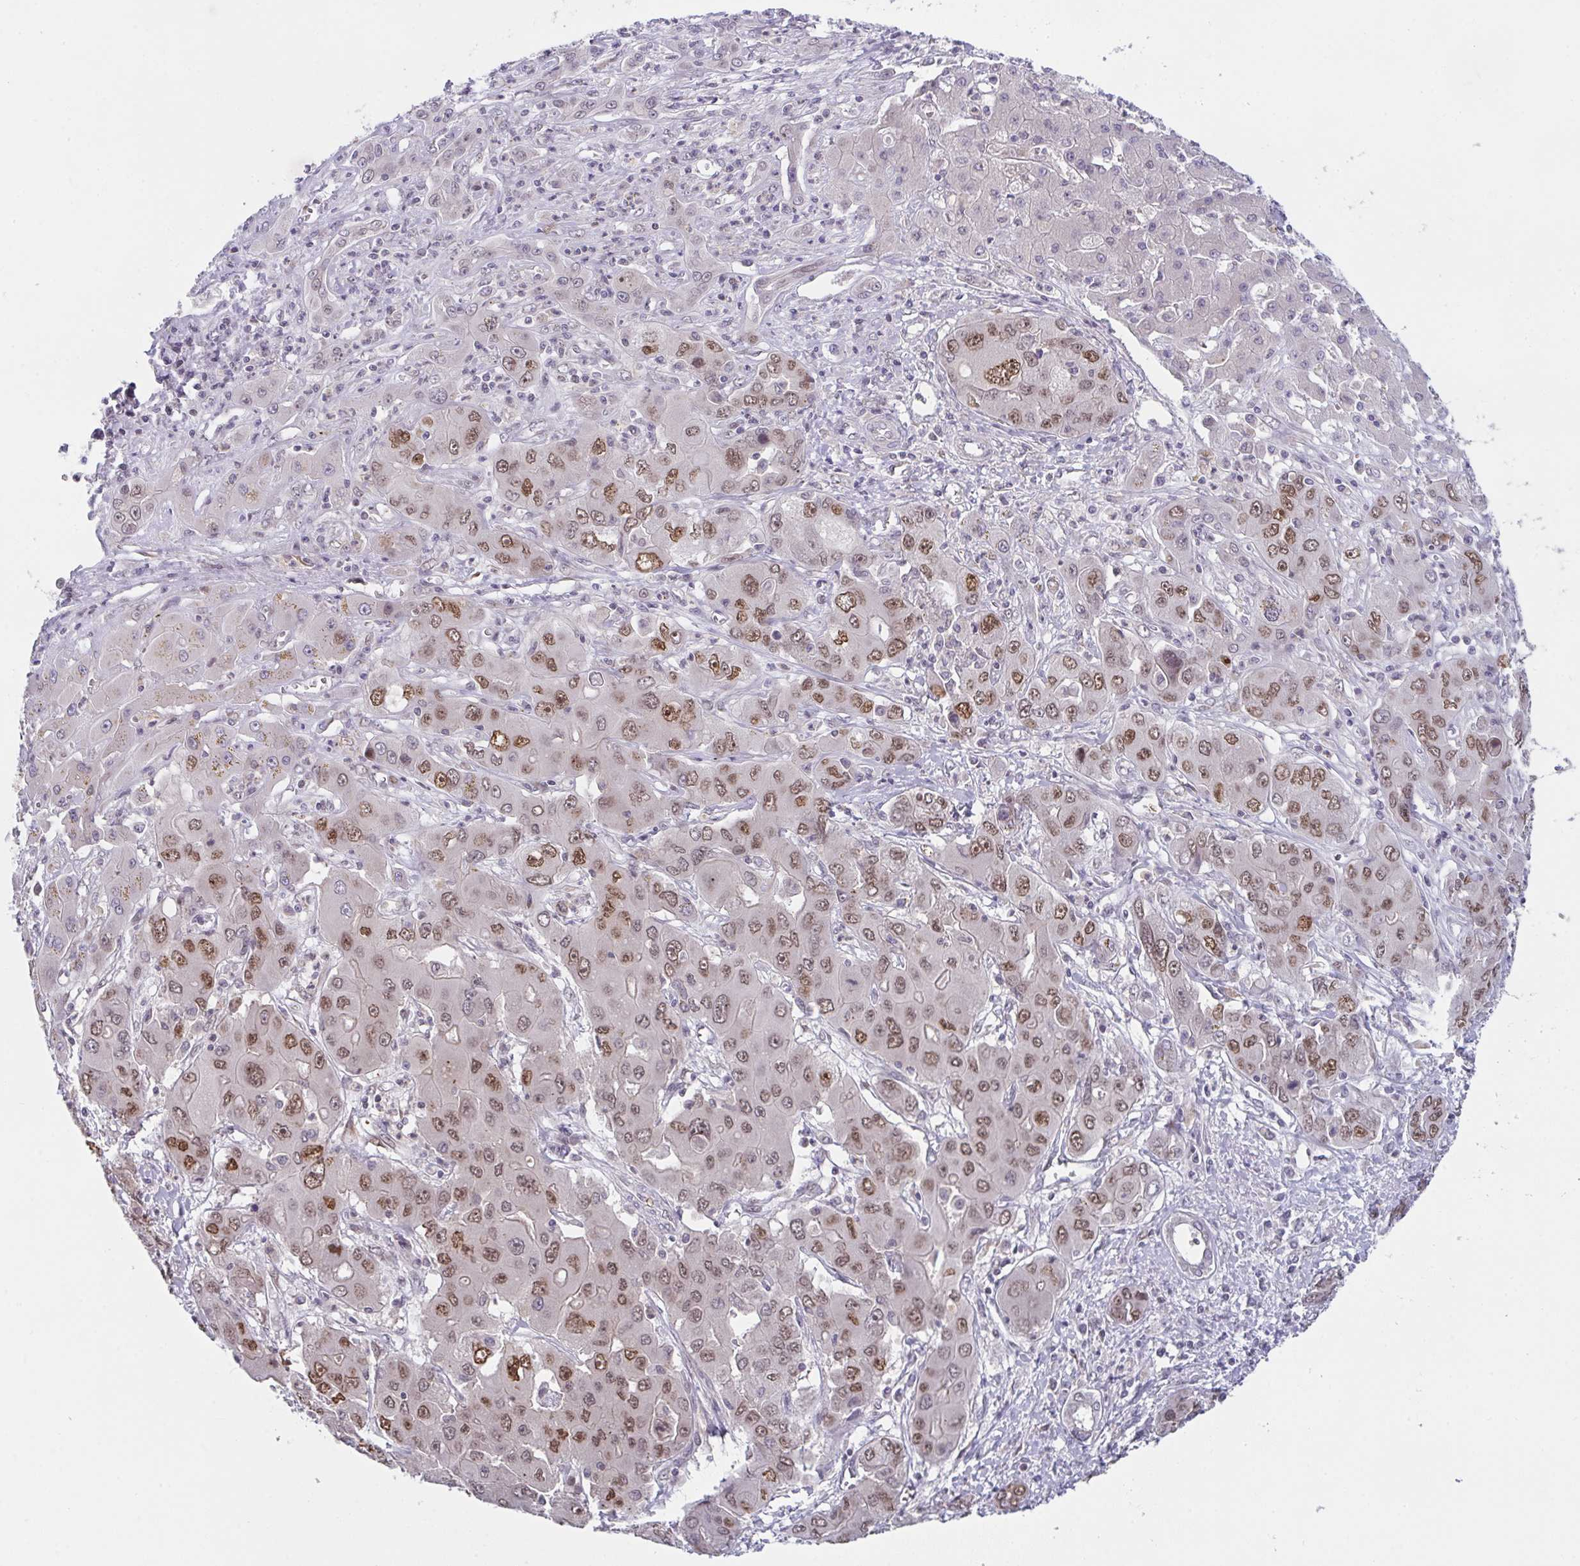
{"staining": {"intensity": "moderate", "quantity": "25%-75%", "location": "nuclear"}, "tissue": "liver cancer", "cell_type": "Tumor cells", "image_type": "cancer", "snomed": [{"axis": "morphology", "description": "Cholangiocarcinoma"}, {"axis": "topography", "description": "Liver"}], "caption": "Protein staining by IHC demonstrates moderate nuclear staining in about 25%-75% of tumor cells in liver cancer (cholangiocarcinoma).", "gene": "RBM18", "patient": {"sex": "male", "age": 67}}